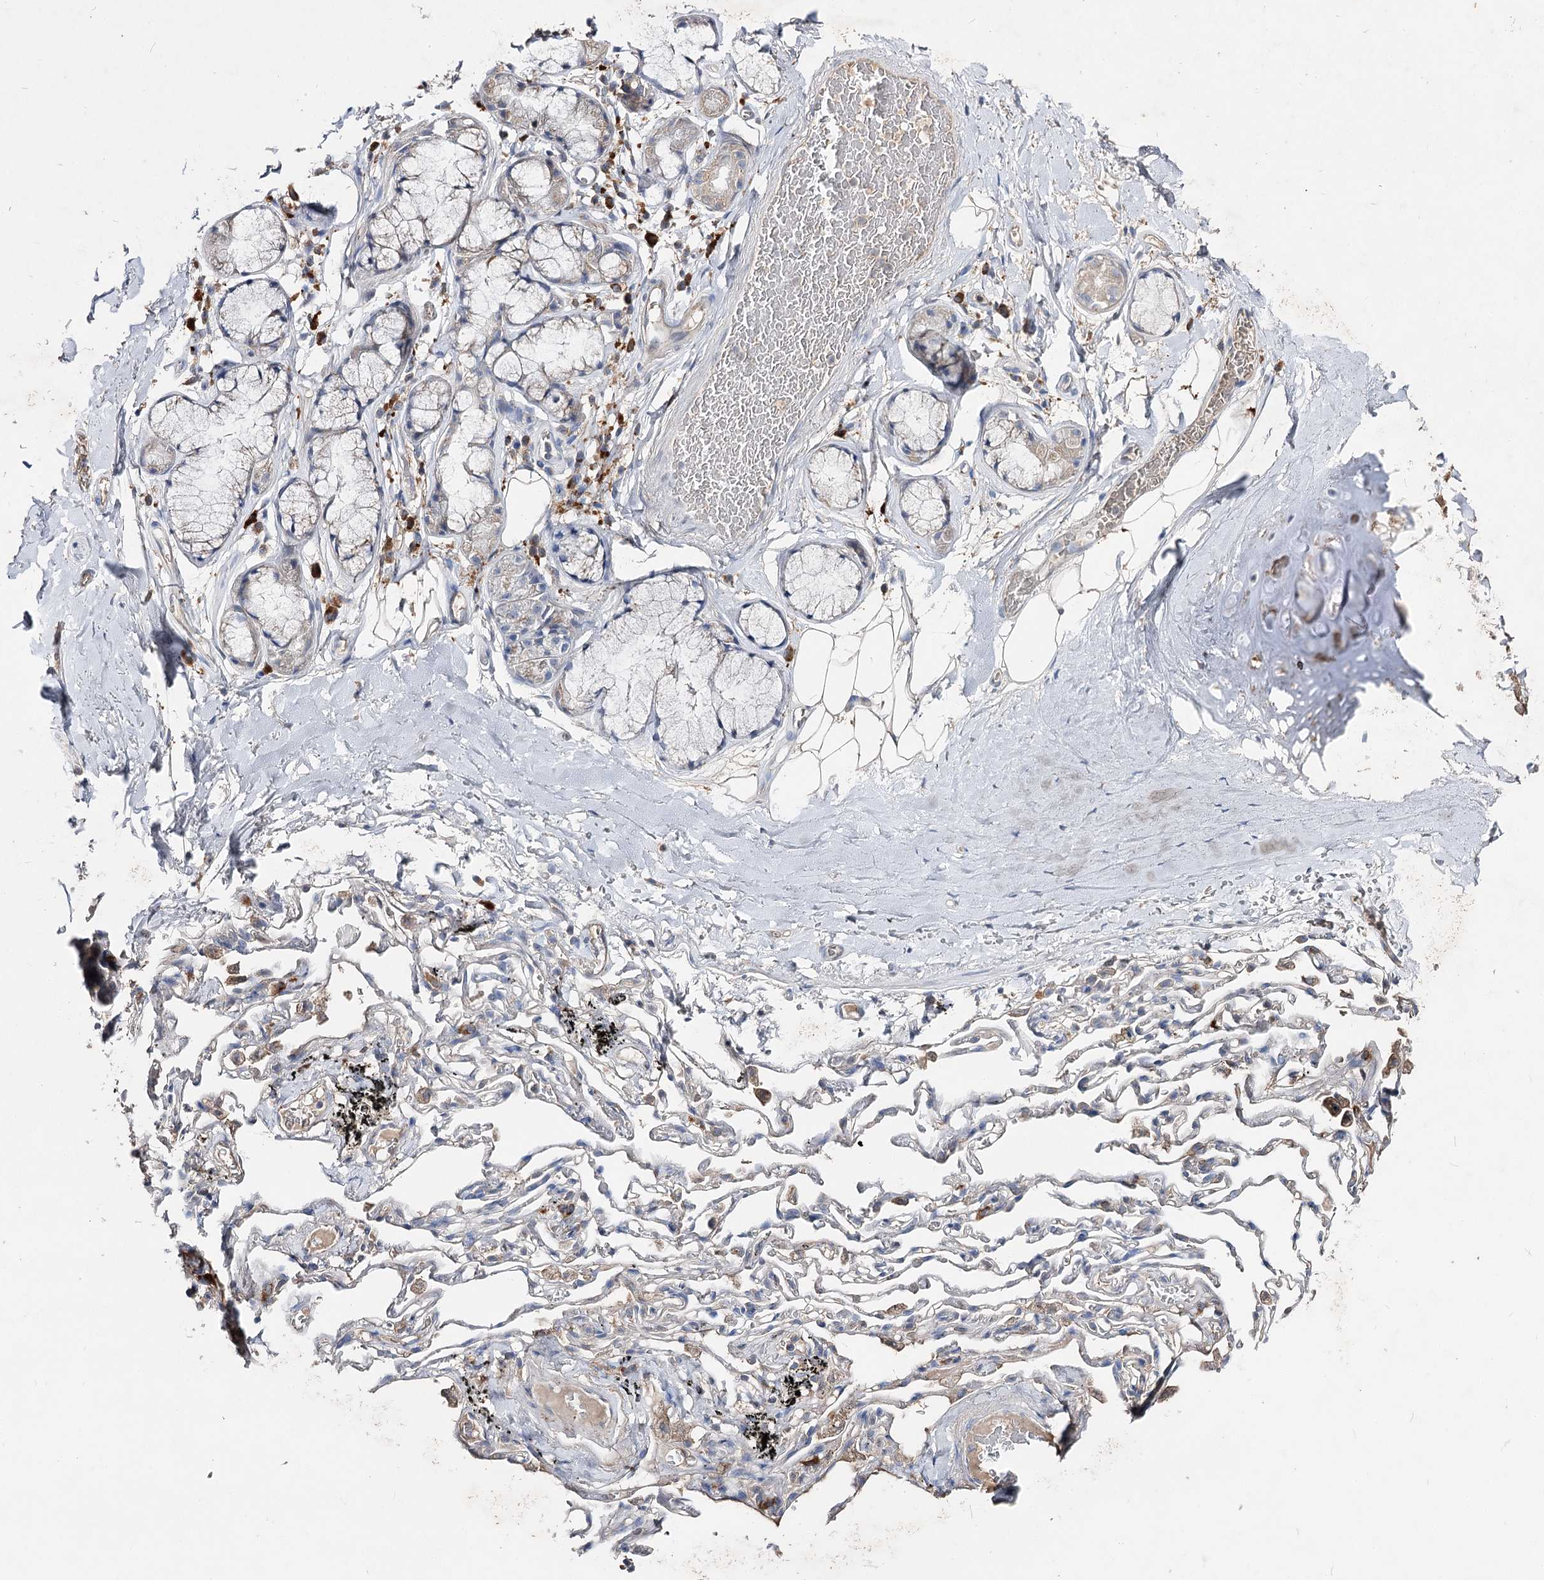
{"staining": {"intensity": "negative", "quantity": "none", "location": "none"}, "tissue": "adipose tissue", "cell_type": "Adipocytes", "image_type": "normal", "snomed": [{"axis": "morphology", "description": "Normal tissue, NOS"}, {"axis": "topography", "description": "Lymph node"}, {"axis": "topography", "description": "Bronchus"}], "caption": "This is an immunohistochemistry micrograph of normal adipose tissue. There is no positivity in adipocytes.", "gene": "IL1RAP", "patient": {"sex": "male", "age": 63}}